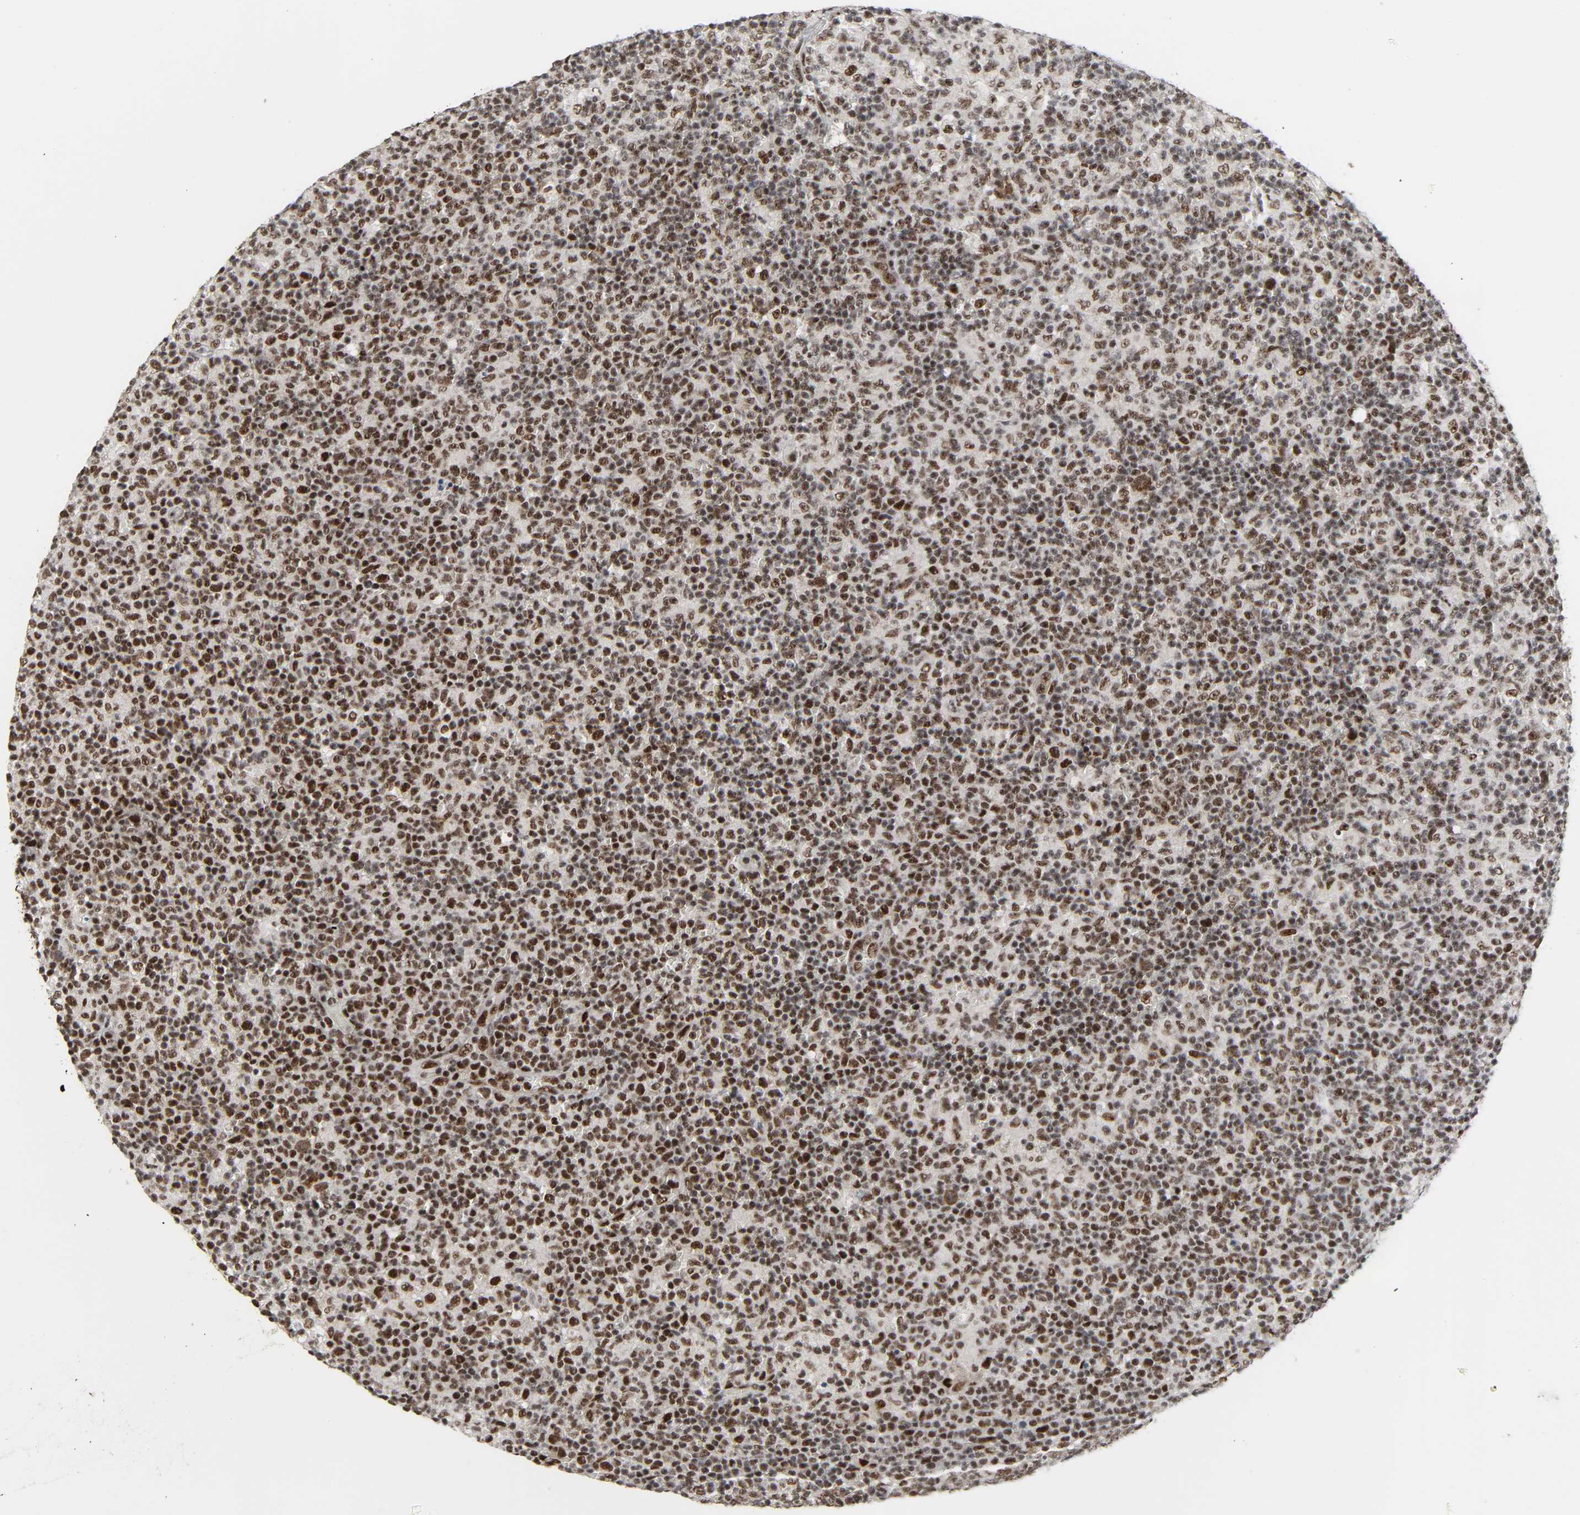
{"staining": {"intensity": "moderate", "quantity": ">75%", "location": "nuclear"}, "tissue": "lymph node", "cell_type": "Germinal center cells", "image_type": "normal", "snomed": [{"axis": "morphology", "description": "Normal tissue, NOS"}, {"axis": "morphology", "description": "Inflammation, NOS"}, {"axis": "topography", "description": "Lymph node"}], "caption": "Protein expression analysis of unremarkable lymph node displays moderate nuclear positivity in about >75% of germinal center cells.", "gene": "CDK7", "patient": {"sex": "male", "age": 55}}